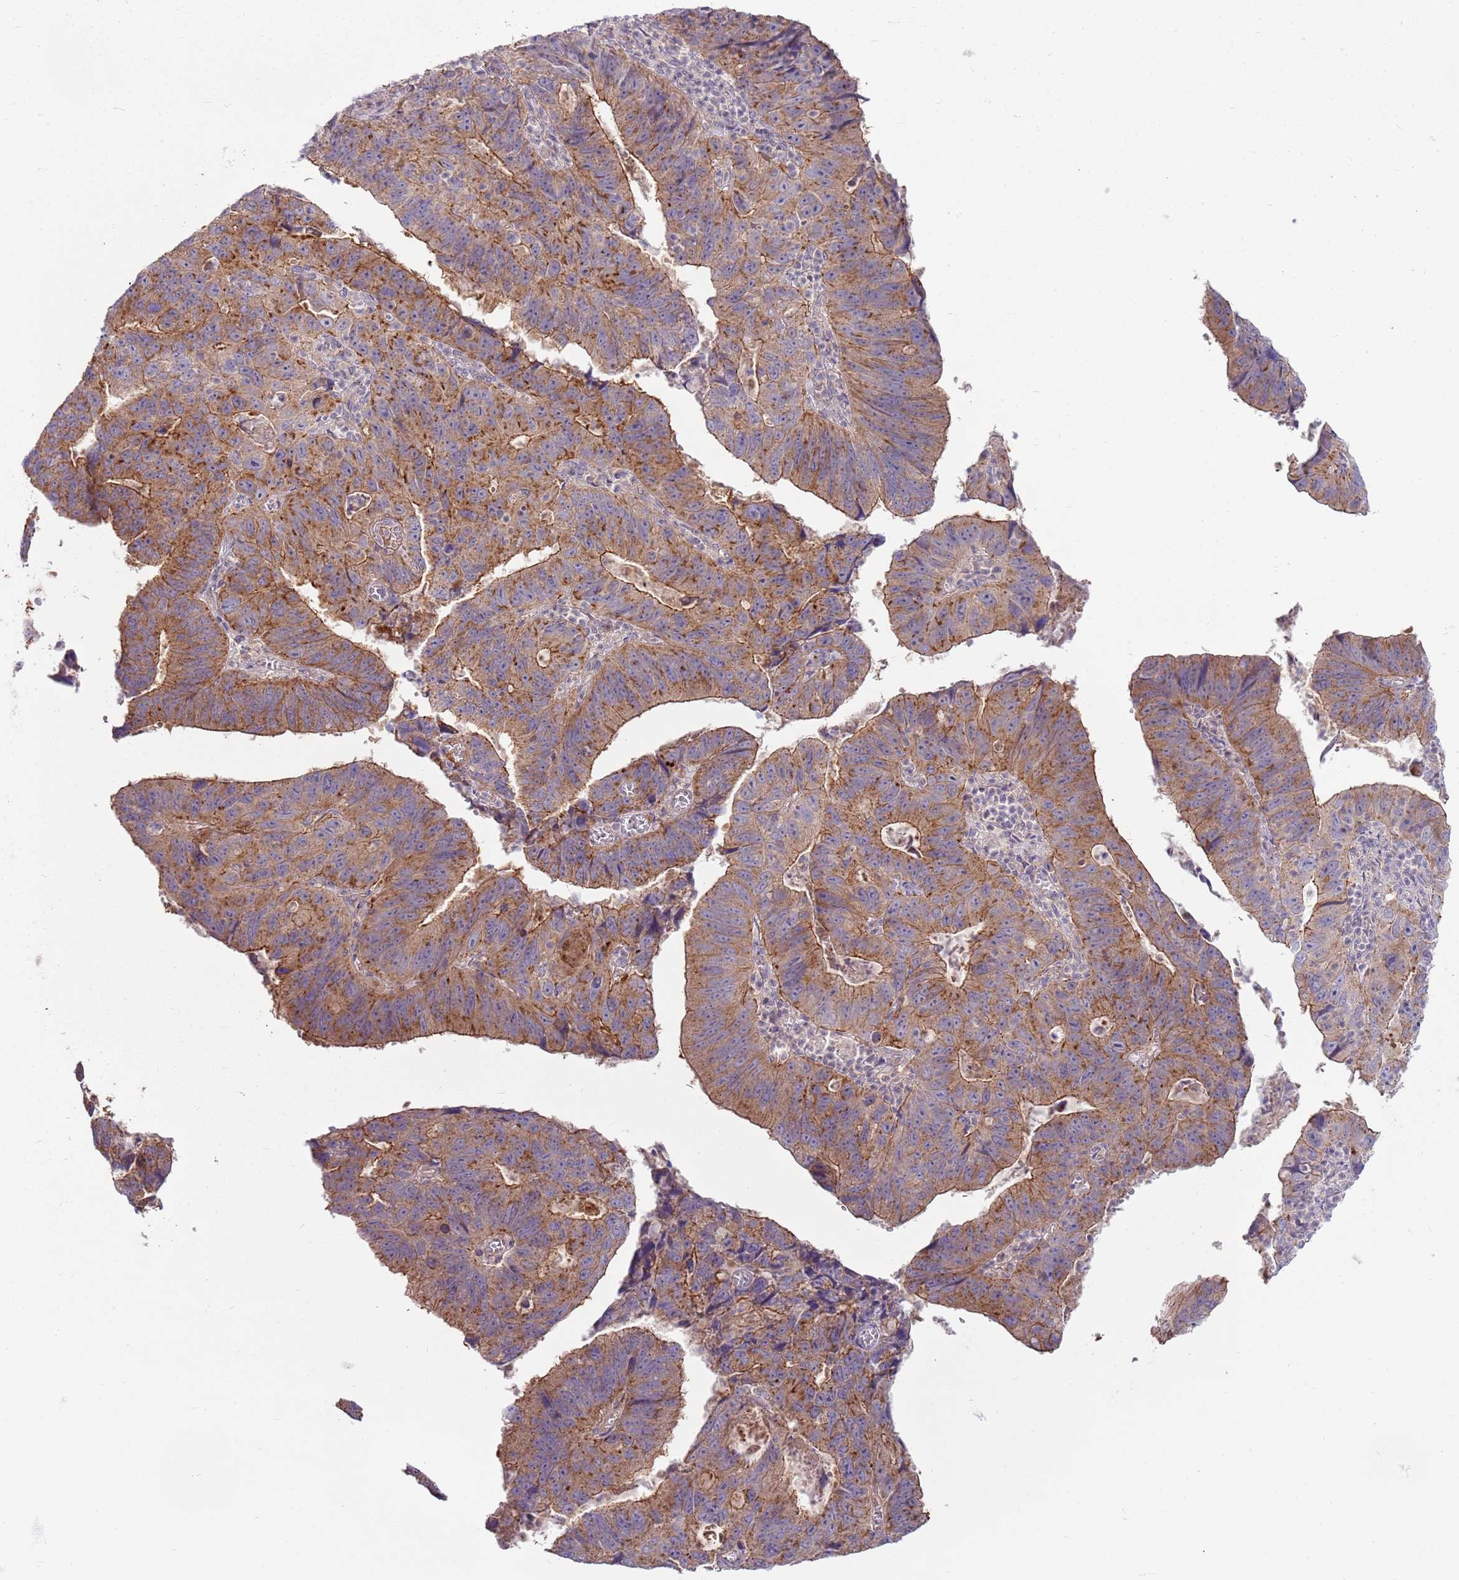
{"staining": {"intensity": "moderate", "quantity": ">75%", "location": "cytoplasmic/membranous"}, "tissue": "stomach cancer", "cell_type": "Tumor cells", "image_type": "cancer", "snomed": [{"axis": "morphology", "description": "Adenocarcinoma, NOS"}, {"axis": "topography", "description": "Stomach"}], "caption": "This image exhibits stomach cancer stained with immunohistochemistry (IHC) to label a protein in brown. The cytoplasmic/membranous of tumor cells show moderate positivity for the protein. Nuclei are counter-stained blue.", "gene": "SPATA31D1", "patient": {"sex": "male", "age": 59}}